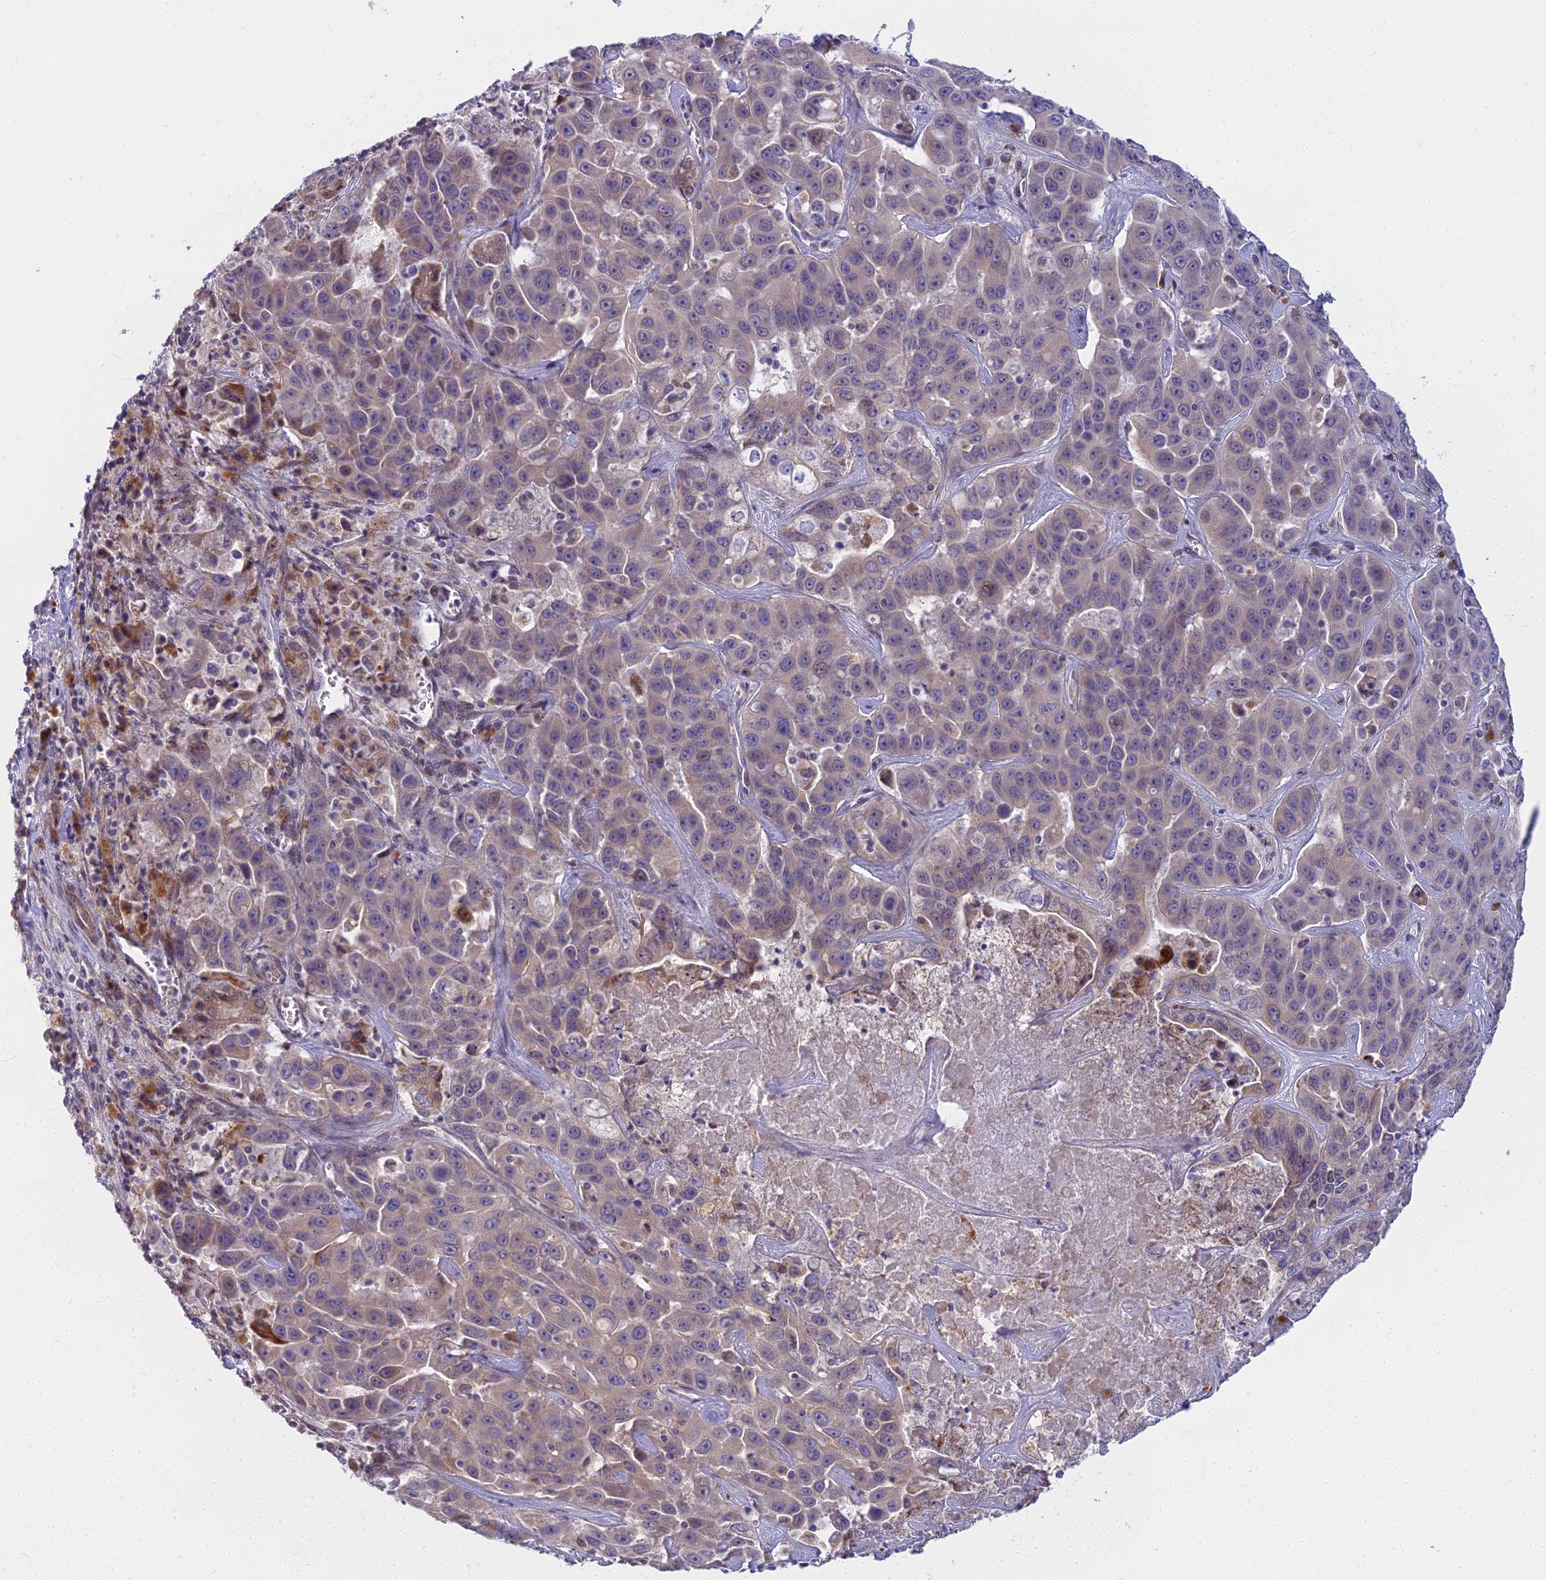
{"staining": {"intensity": "moderate", "quantity": "<25%", "location": "cytoplasmic/membranous"}, "tissue": "liver cancer", "cell_type": "Tumor cells", "image_type": "cancer", "snomed": [{"axis": "morphology", "description": "Cholangiocarcinoma"}, {"axis": "topography", "description": "Liver"}], "caption": "A micrograph of liver cancer stained for a protein exhibits moderate cytoplasmic/membranous brown staining in tumor cells.", "gene": "WDPCP", "patient": {"sex": "female", "age": 52}}